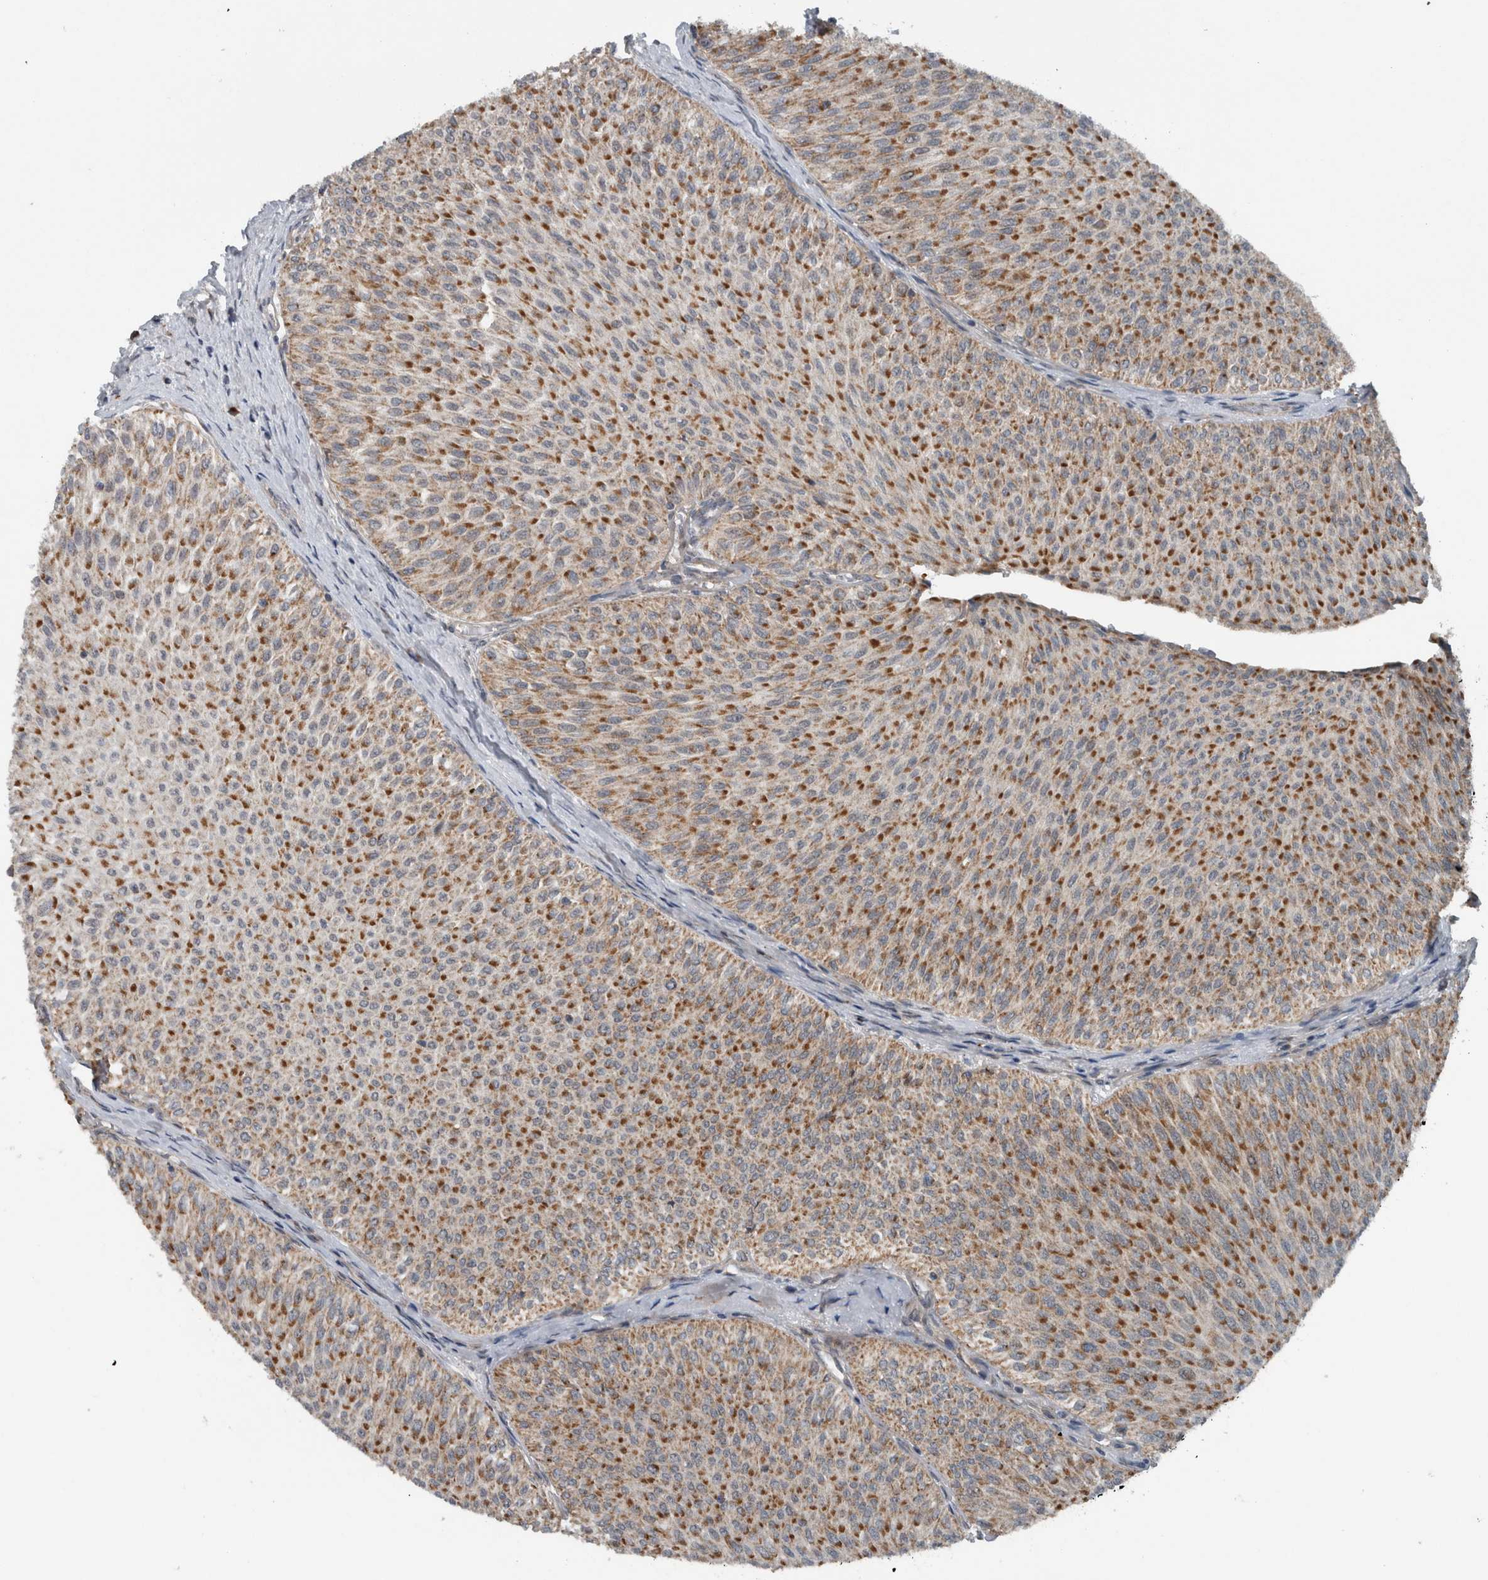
{"staining": {"intensity": "moderate", "quantity": ">75%", "location": "cytoplasmic/membranous"}, "tissue": "urothelial cancer", "cell_type": "Tumor cells", "image_type": "cancer", "snomed": [{"axis": "morphology", "description": "Urothelial carcinoma, Low grade"}, {"axis": "topography", "description": "Urinary bladder"}], "caption": "Moderate cytoplasmic/membranous protein staining is appreciated in approximately >75% of tumor cells in urothelial carcinoma (low-grade).", "gene": "GBA2", "patient": {"sex": "male", "age": 78}}